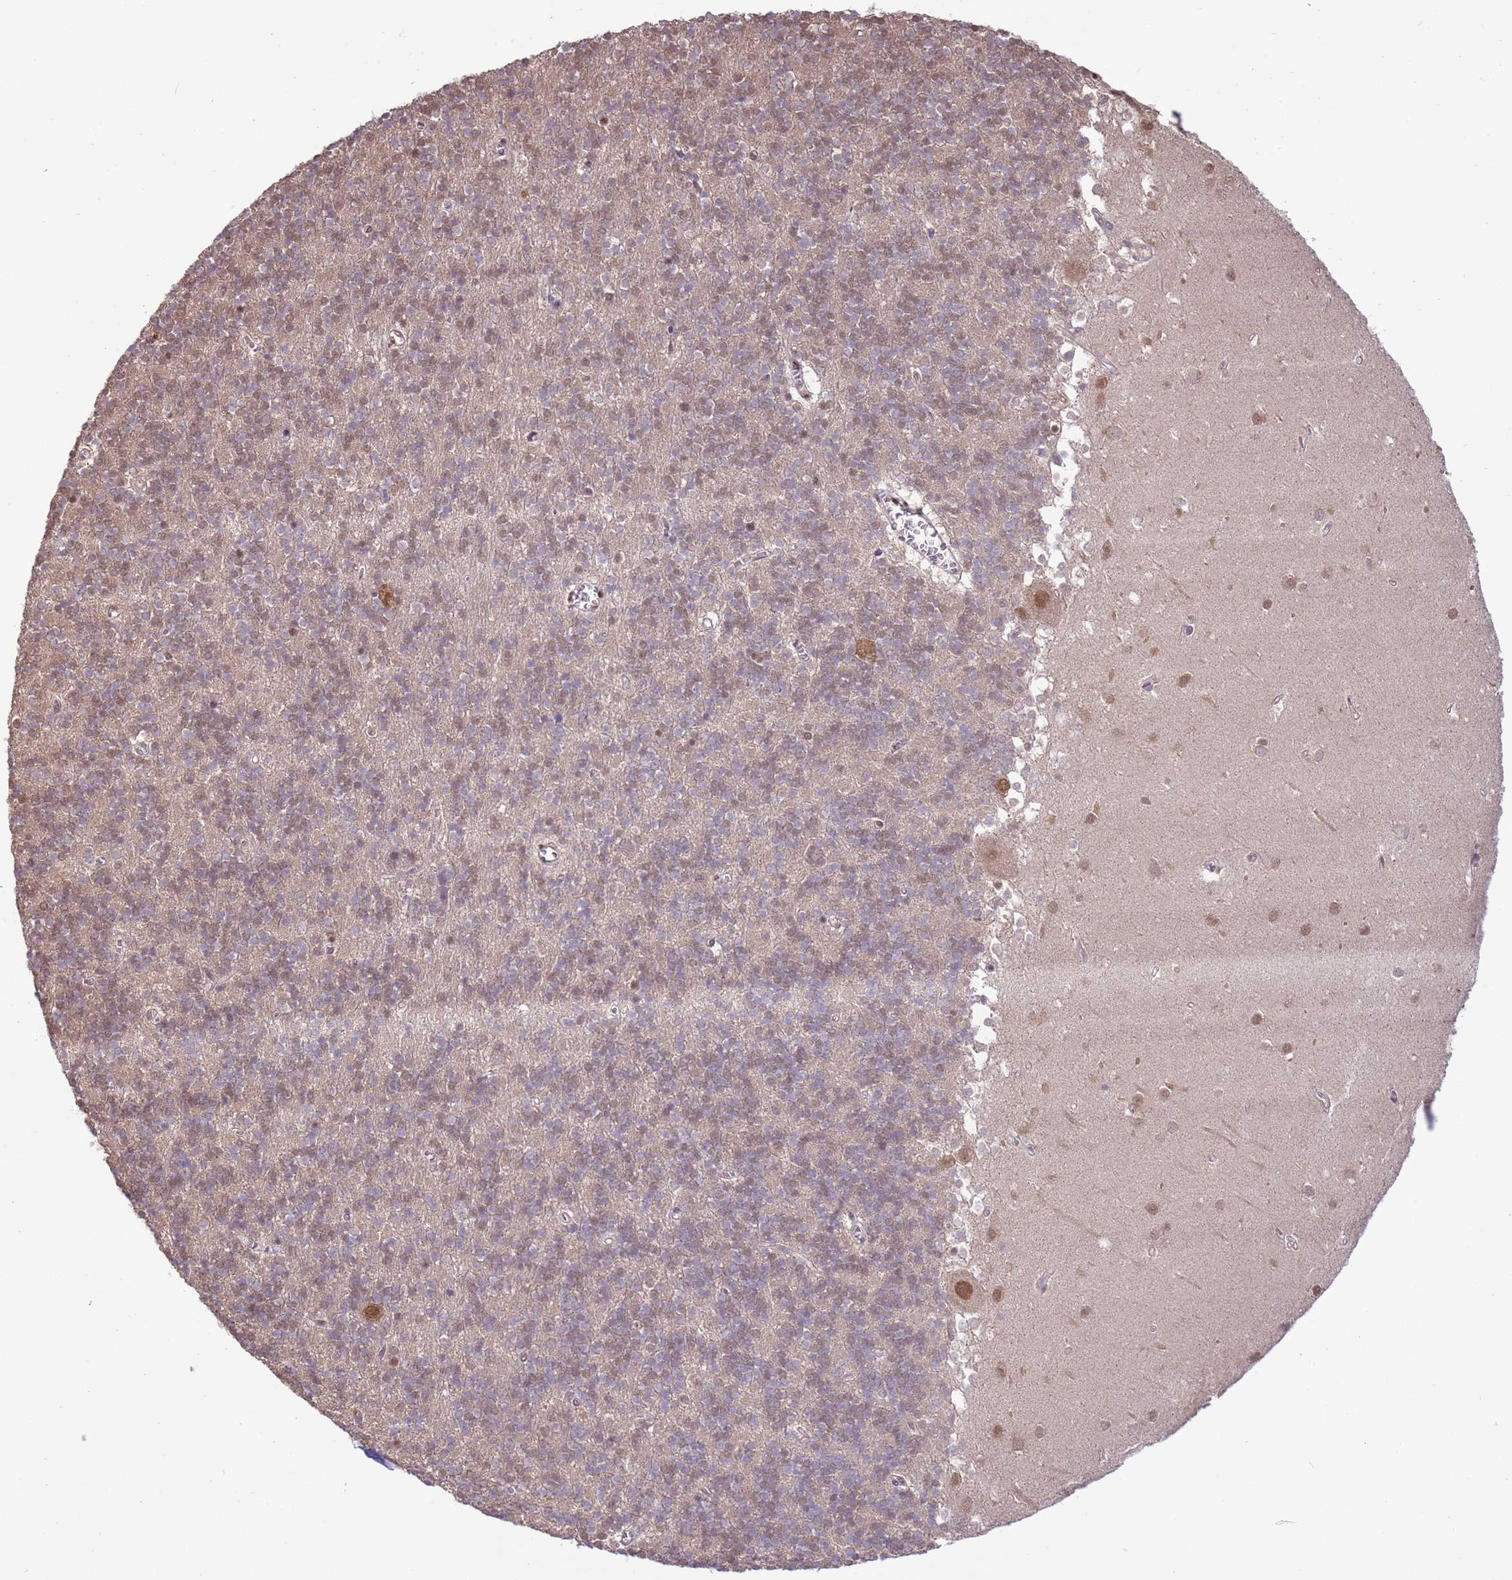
{"staining": {"intensity": "moderate", "quantity": "25%-75%", "location": "nuclear"}, "tissue": "cerebellum", "cell_type": "Cells in granular layer", "image_type": "normal", "snomed": [{"axis": "morphology", "description": "Normal tissue, NOS"}, {"axis": "topography", "description": "Cerebellum"}], "caption": "A micrograph of cerebellum stained for a protein demonstrates moderate nuclear brown staining in cells in granular layer.", "gene": "AMIGO1", "patient": {"sex": "male", "age": 54}}